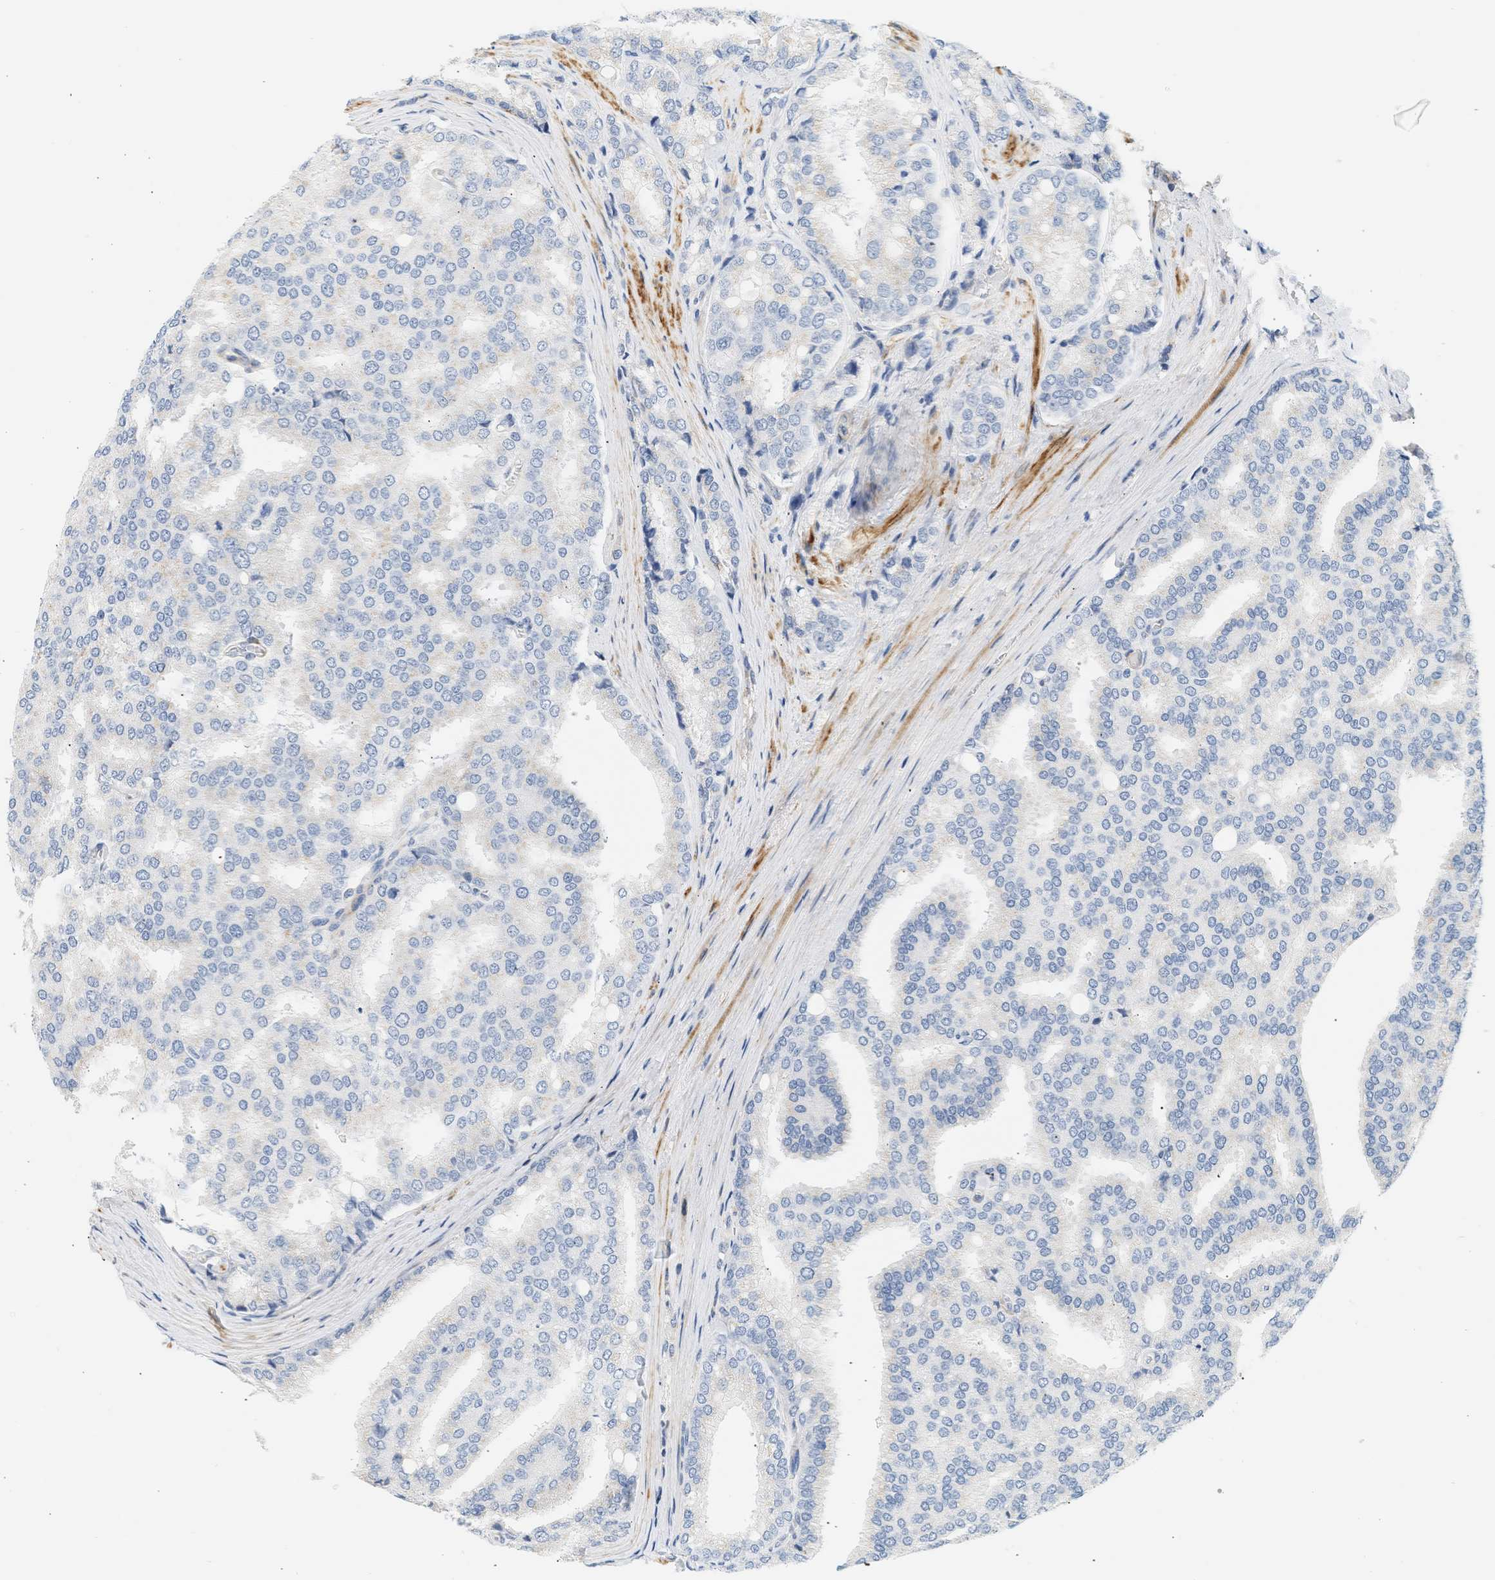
{"staining": {"intensity": "negative", "quantity": "none", "location": "none"}, "tissue": "prostate cancer", "cell_type": "Tumor cells", "image_type": "cancer", "snomed": [{"axis": "morphology", "description": "Adenocarcinoma, High grade"}, {"axis": "topography", "description": "Prostate"}], "caption": "Immunohistochemistry (IHC) micrograph of human prostate cancer stained for a protein (brown), which reveals no expression in tumor cells. The staining is performed using DAB (3,3'-diaminobenzidine) brown chromogen with nuclei counter-stained in using hematoxylin.", "gene": "SLC30A7", "patient": {"sex": "male", "age": 50}}